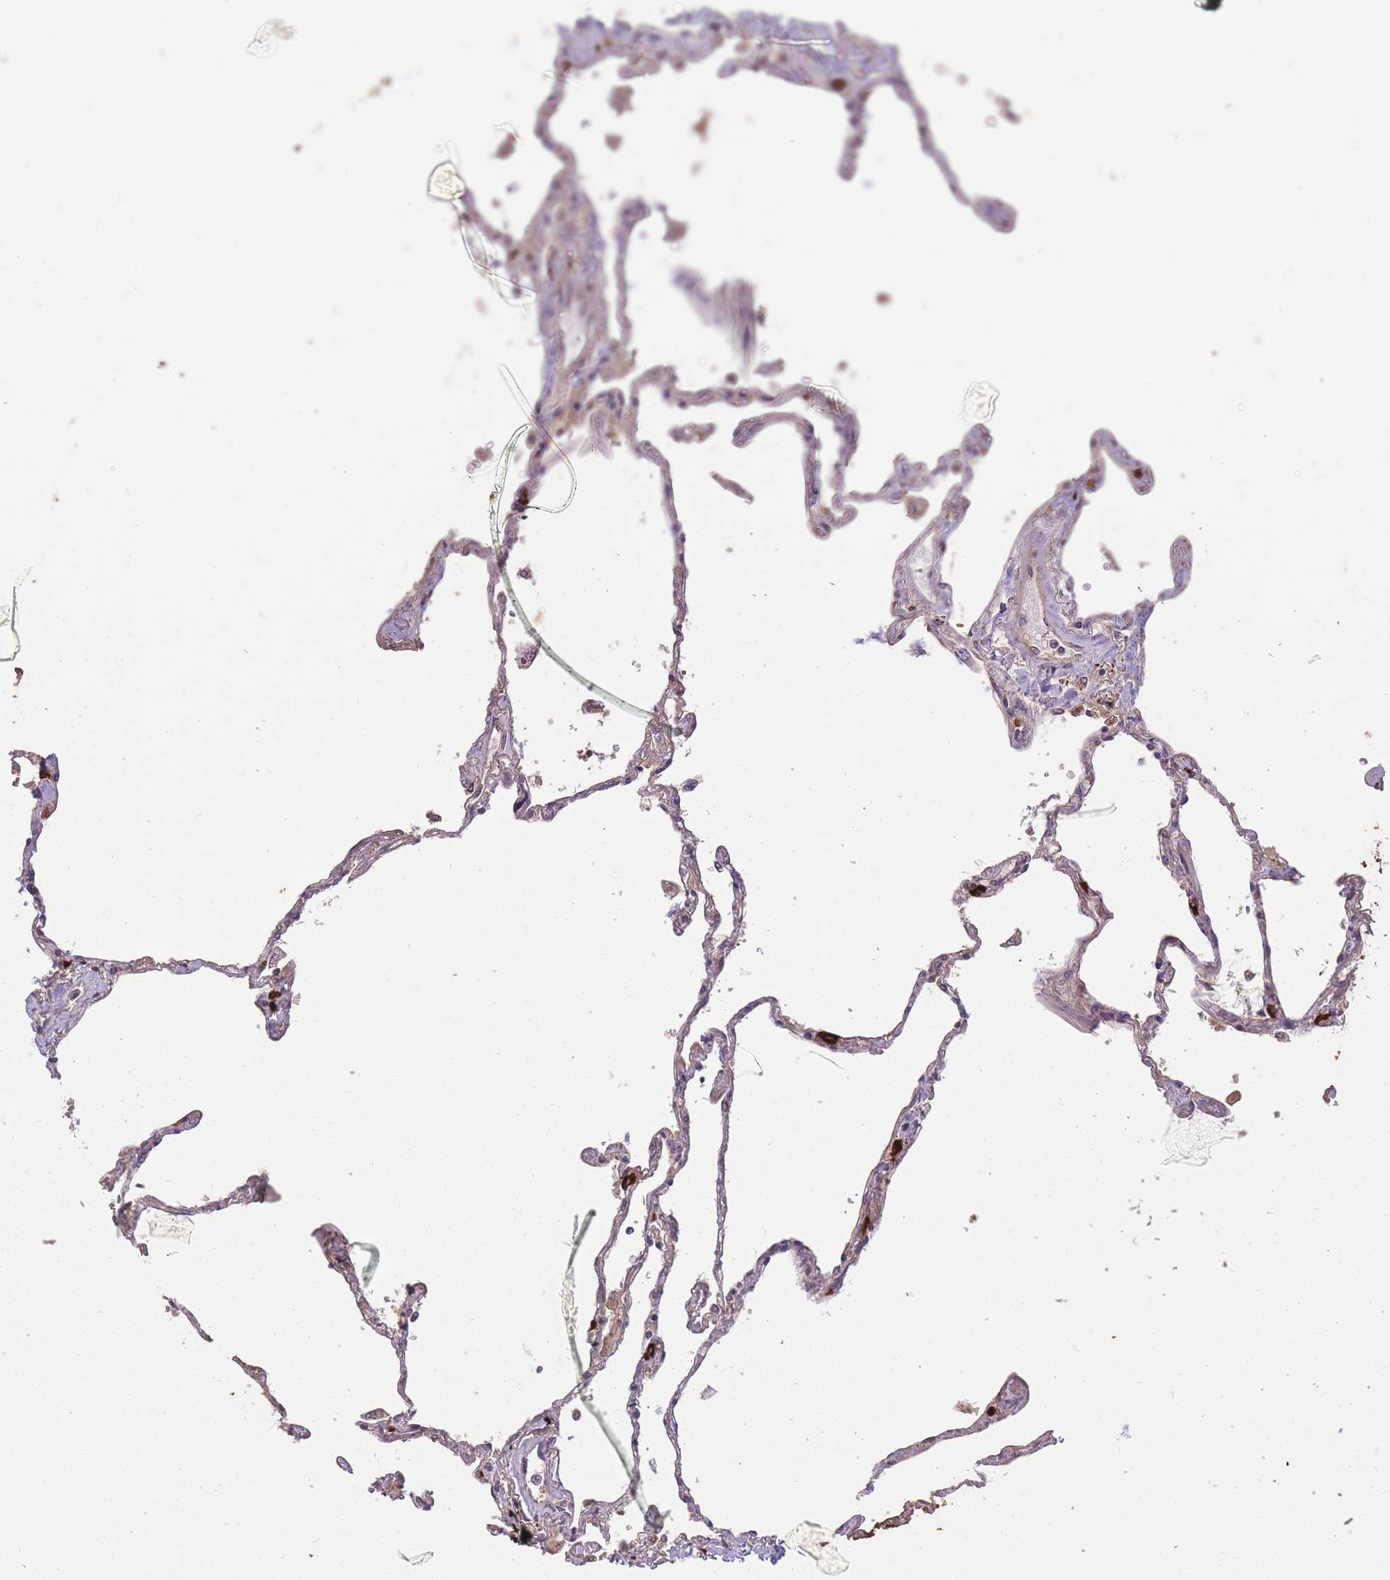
{"staining": {"intensity": "moderate", "quantity": "25%-75%", "location": "cytoplasmic/membranous"}, "tissue": "lung", "cell_type": "Alveolar cells", "image_type": "normal", "snomed": [{"axis": "morphology", "description": "Normal tissue, NOS"}, {"axis": "topography", "description": "Lung"}], "caption": "Immunohistochemical staining of normal lung demonstrates medium levels of moderate cytoplasmic/membranous expression in about 25%-75% of alveolar cells.", "gene": "ERBB3", "patient": {"sex": "female", "age": 67}}